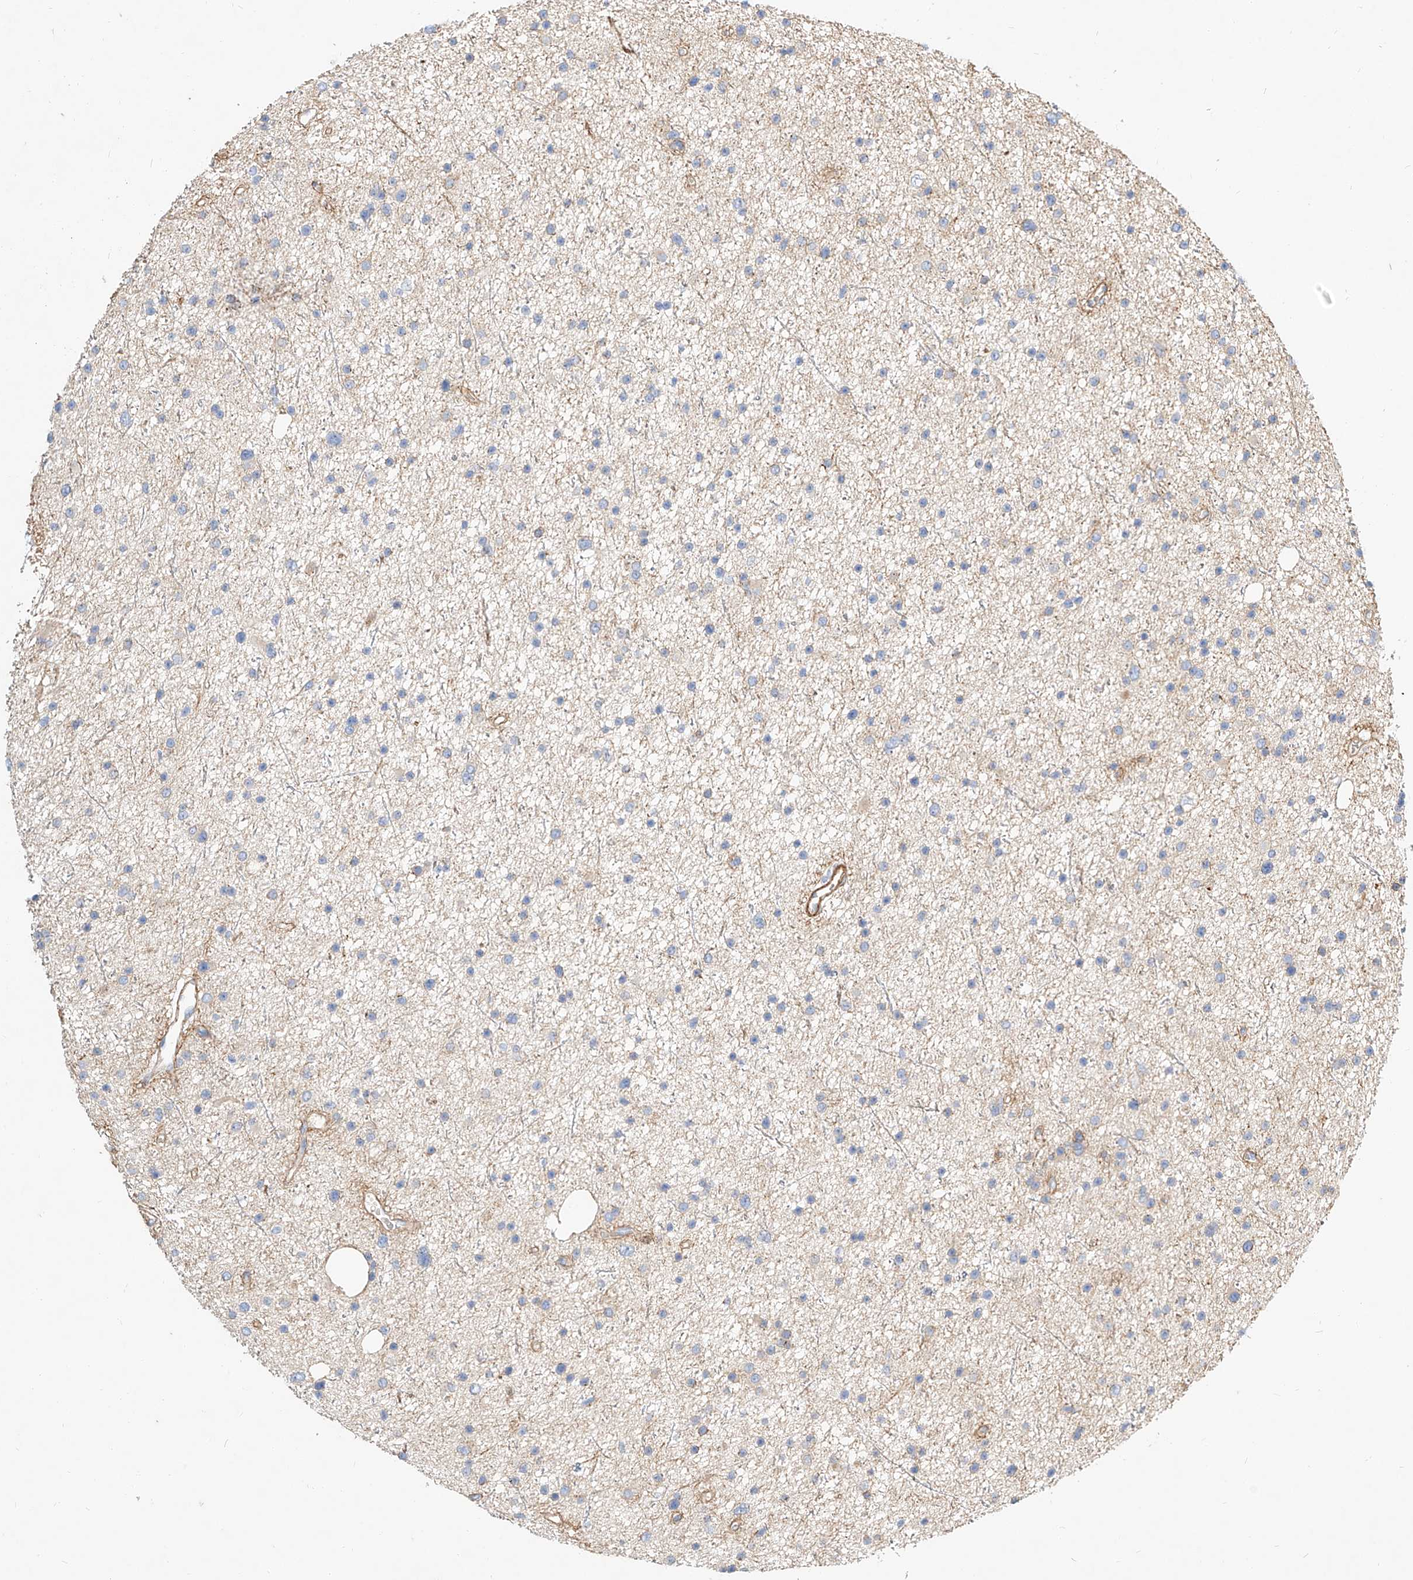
{"staining": {"intensity": "negative", "quantity": "none", "location": "none"}, "tissue": "glioma", "cell_type": "Tumor cells", "image_type": "cancer", "snomed": [{"axis": "morphology", "description": "Glioma, malignant, Low grade"}, {"axis": "topography", "description": "Cerebral cortex"}], "caption": "Immunohistochemical staining of human glioma exhibits no significant expression in tumor cells.", "gene": "KCNH5", "patient": {"sex": "female", "age": 39}}